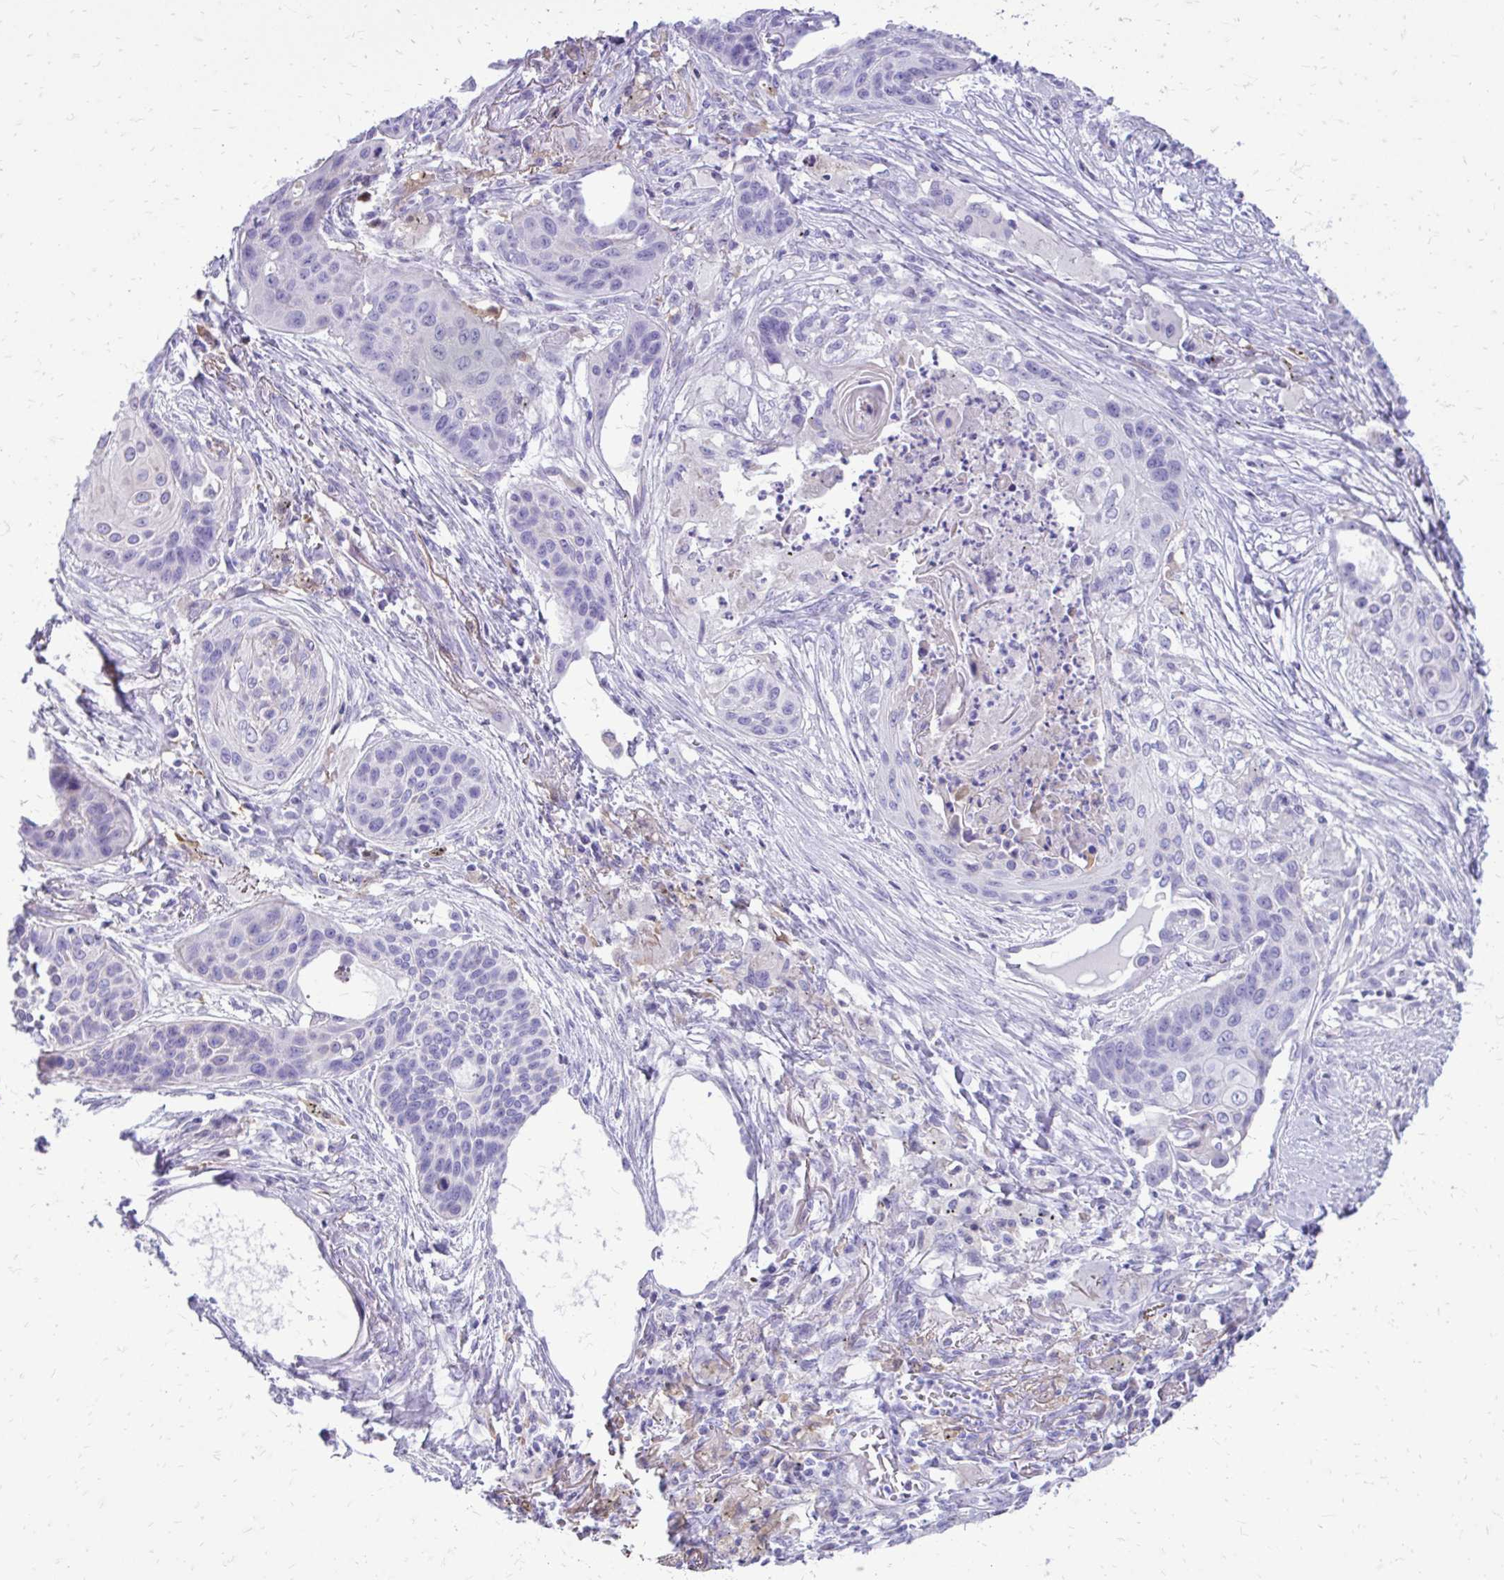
{"staining": {"intensity": "negative", "quantity": "none", "location": "none"}, "tissue": "lung cancer", "cell_type": "Tumor cells", "image_type": "cancer", "snomed": [{"axis": "morphology", "description": "Squamous cell carcinoma, NOS"}, {"axis": "topography", "description": "Lung"}], "caption": "IHC image of lung cancer (squamous cell carcinoma) stained for a protein (brown), which demonstrates no expression in tumor cells.", "gene": "SIGLEC11", "patient": {"sex": "male", "age": 71}}